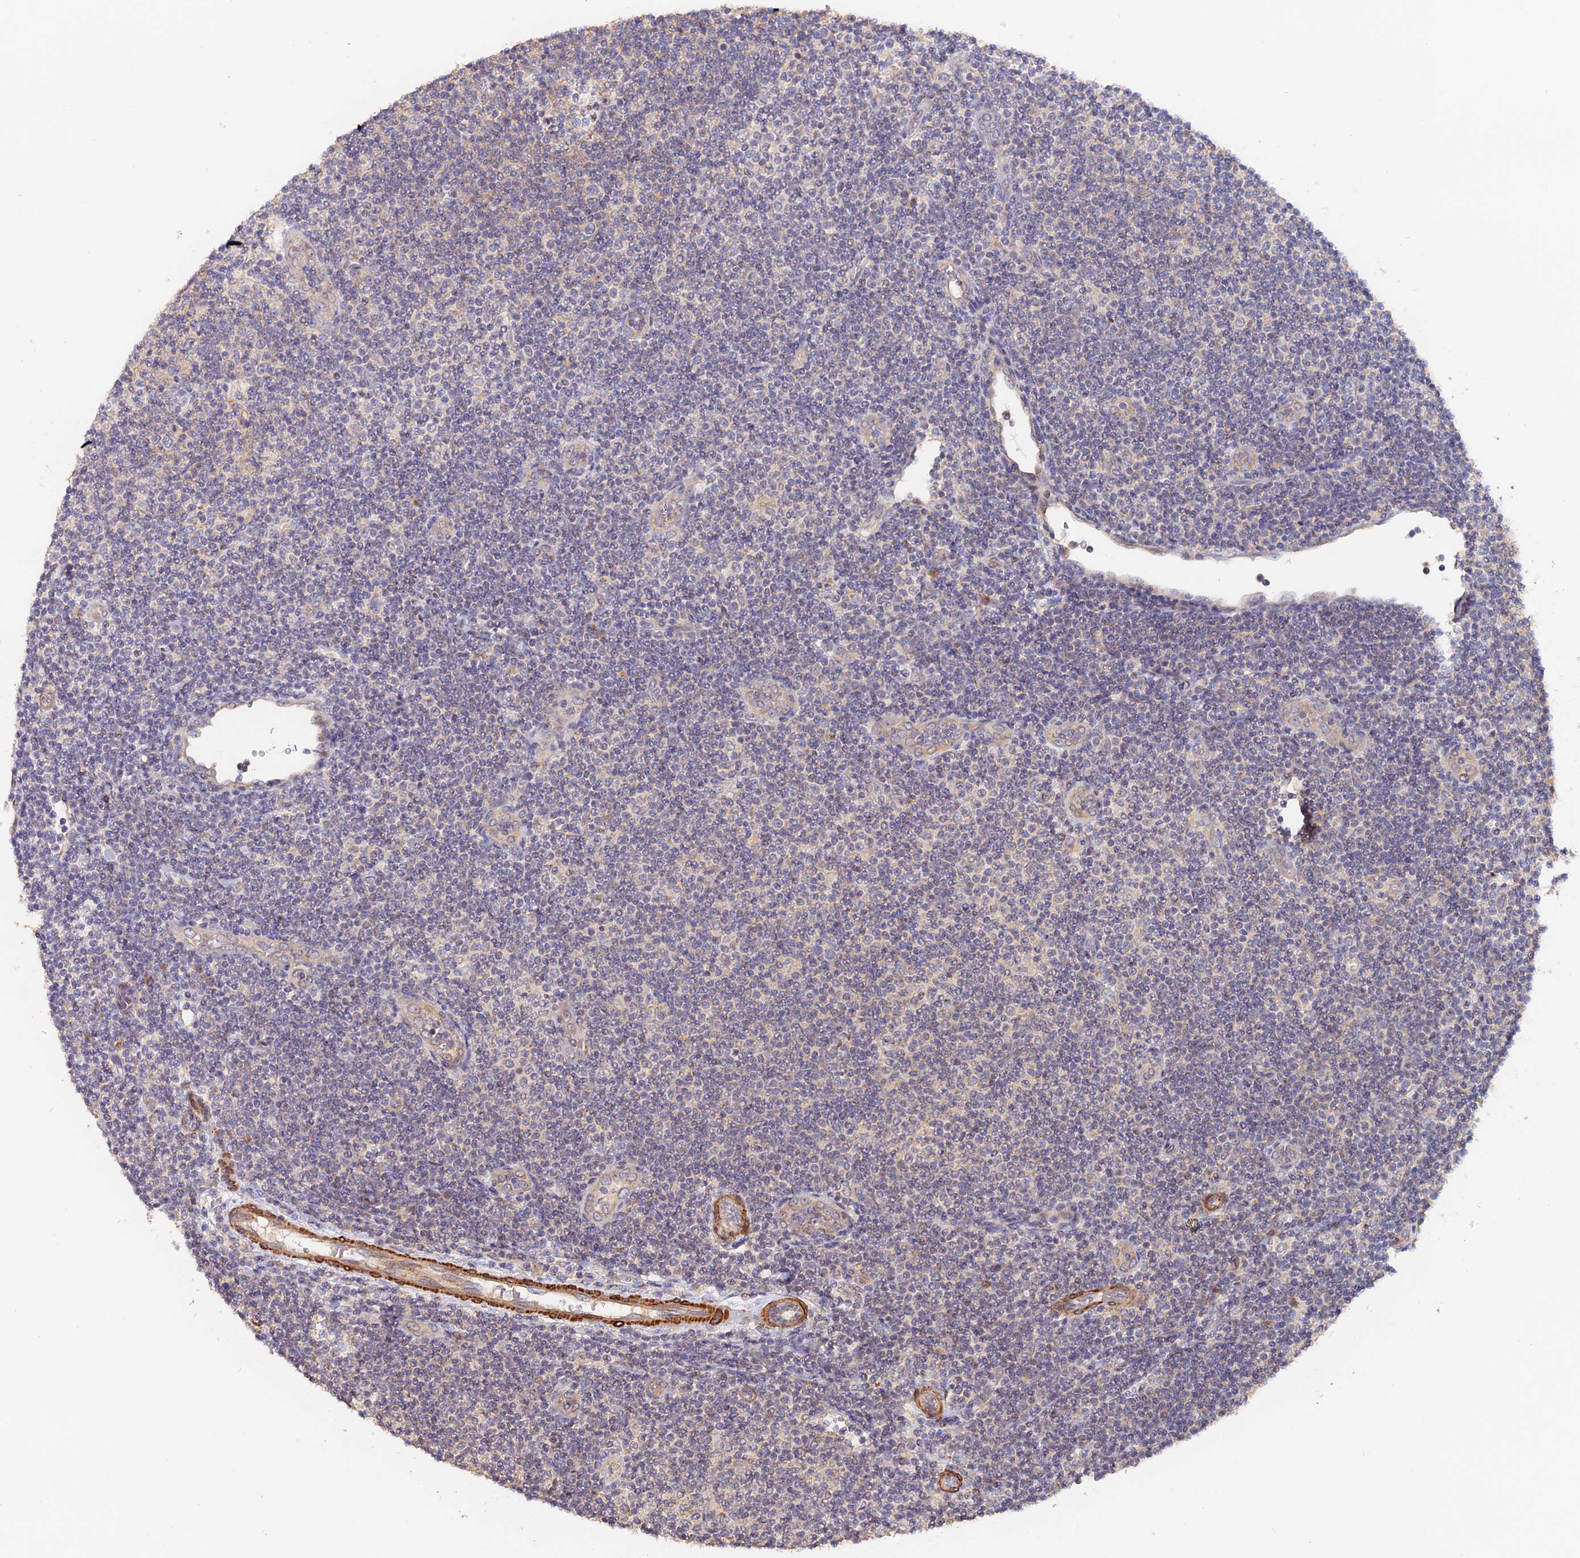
{"staining": {"intensity": "negative", "quantity": "none", "location": "none"}, "tissue": "lymphoma", "cell_type": "Tumor cells", "image_type": "cancer", "snomed": [{"axis": "morphology", "description": "Malignant lymphoma, non-Hodgkin's type, Low grade"}, {"axis": "topography", "description": "Lymph node"}], "caption": "DAB (3,3'-diaminobenzidine) immunohistochemical staining of low-grade malignant lymphoma, non-Hodgkin's type demonstrates no significant positivity in tumor cells.", "gene": "TANGO6", "patient": {"sex": "male", "age": 83}}